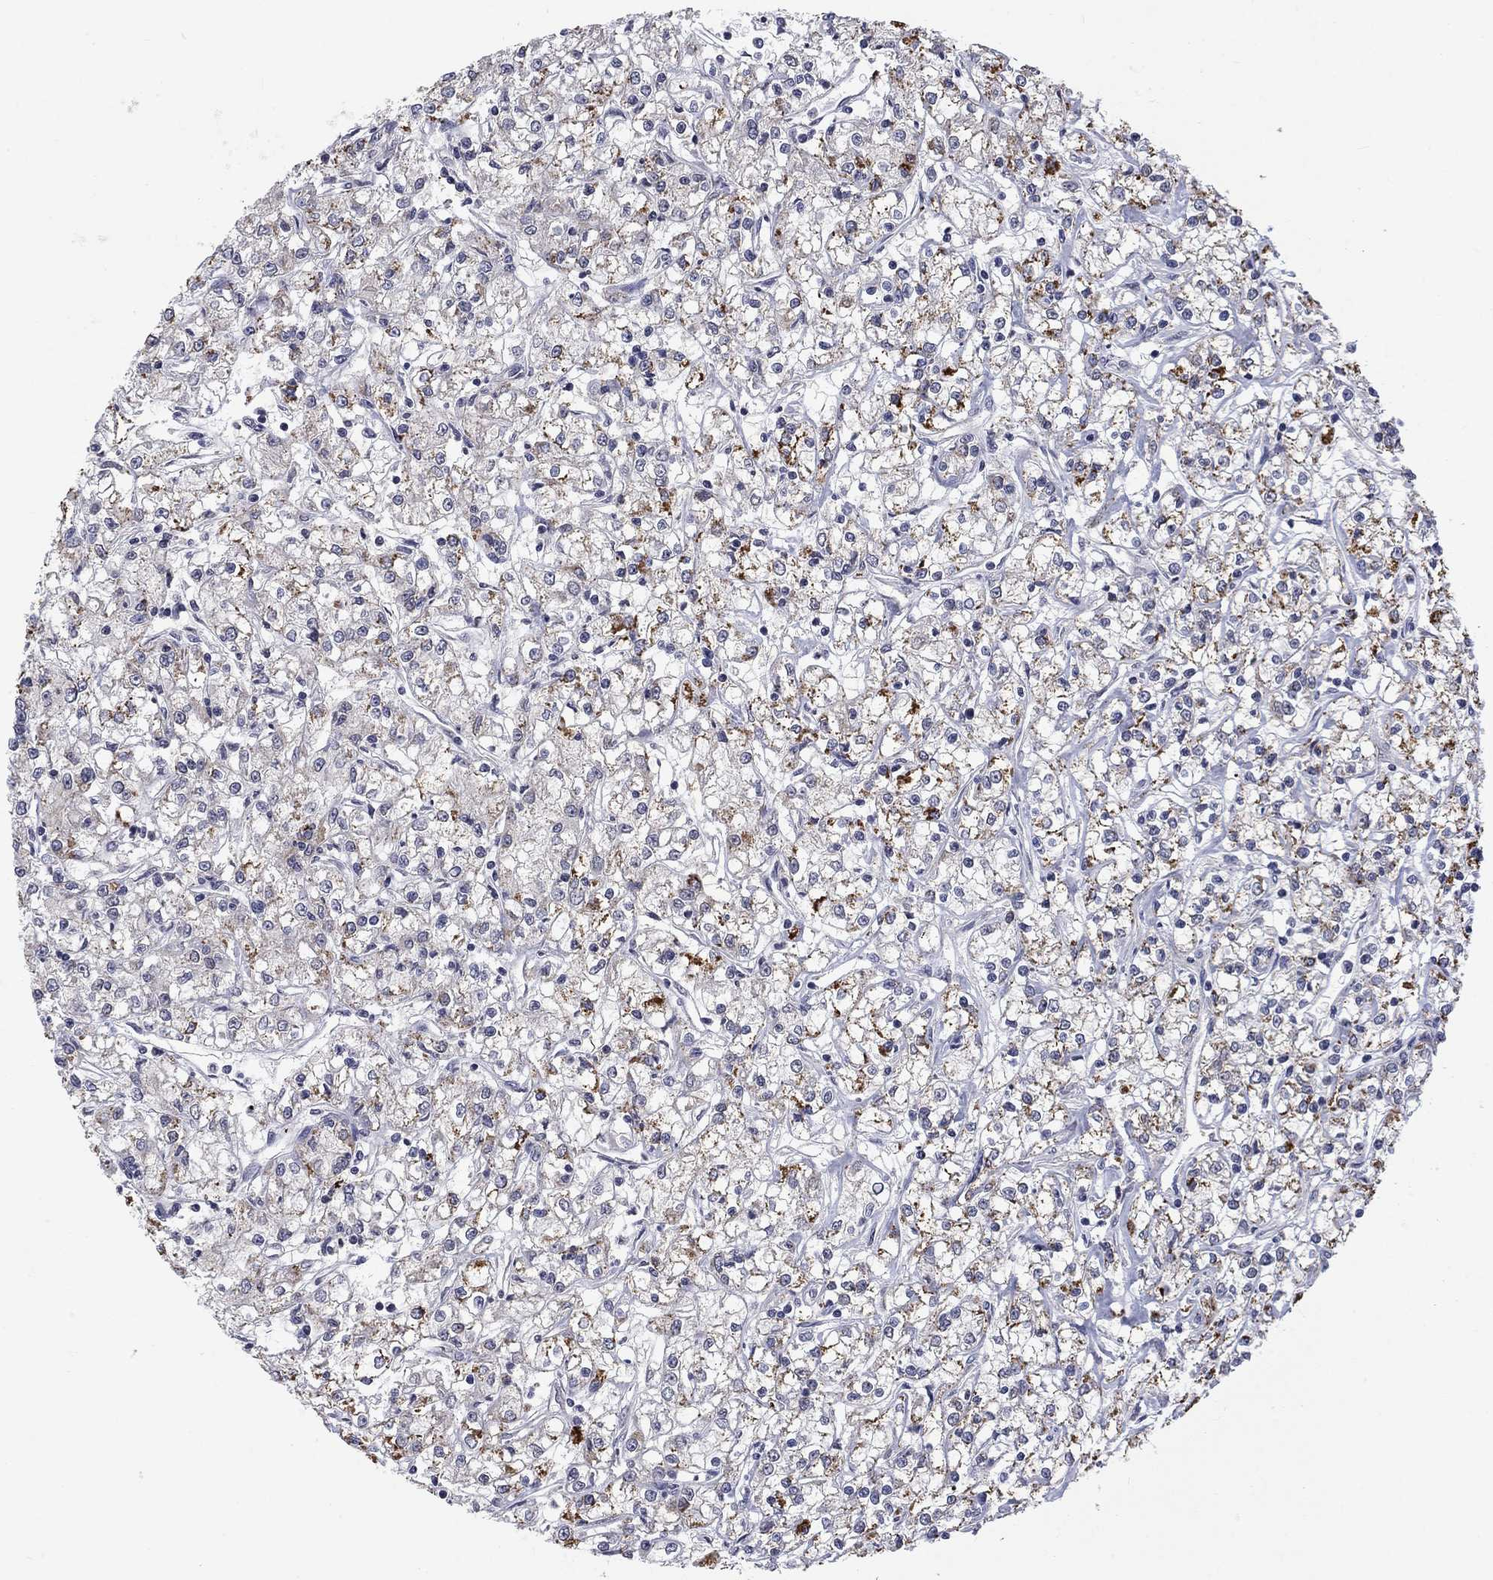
{"staining": {"intensity": "strong", "quantity": "<25%", "location": "cytoplasmic/membranous"}, "tissue": "renal cancer", "cell_type": "Tumor cells", "image_type": "cancer", "snomed": [{"axis": "morphology", "description": "Adenocarcinoma, NOS"}, {"axis": "topography", "description": "Kidney"}], "caption": "DAB (3,3'-diaminobenzidine) immunohistochemical staining of adenocarcinoma (renal) displays strong cytoplasmic/membranous protein expression in approximately <25% of tumor cells. Nuclei are stained in blue.", "gene": "SPATA33", "patient": {"sex": "female", "age": 59}}